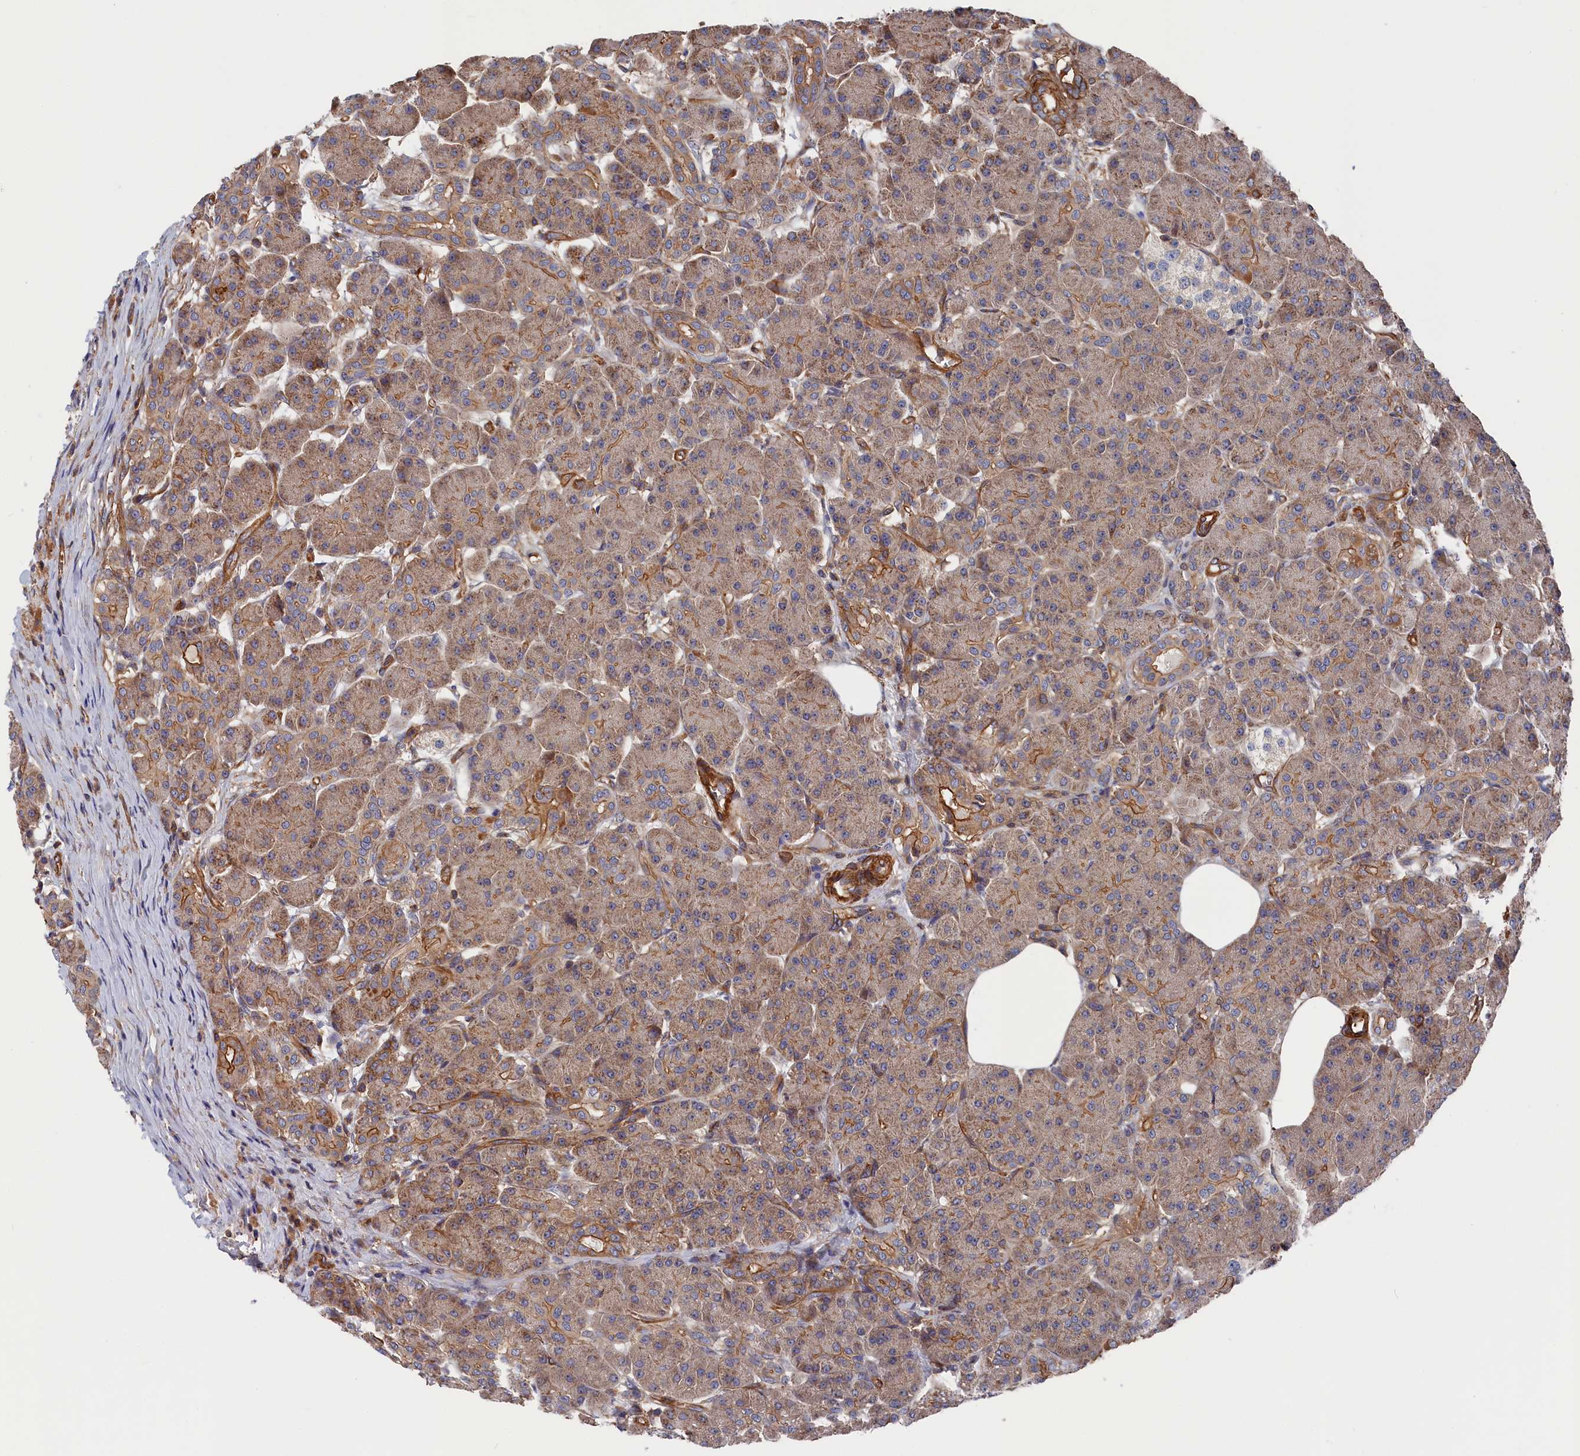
{"staining": {"intensity": "moderate", "quantity": ">75%", "location": "cytoplasmic/membranous"}, "tissue": "pancreas", "cell_type": "Exocrine glandular cells", "image_type": "normal", "snomed": [{"axis": "morphology", "description": "Normal tissue, NOS"}, {"axis": "topography", "description": "Pancreas"}], "caption": "Normal pancreas was stained to show a protein in brown. There is medium levels of moderate cytoplasmic/membranous staining in about >75% of exocrine glandular cells. (IHC, brightfield microscopy, high magnification).", "gene": "LDHD", "patient": {"sex": "male", "age": 63}}